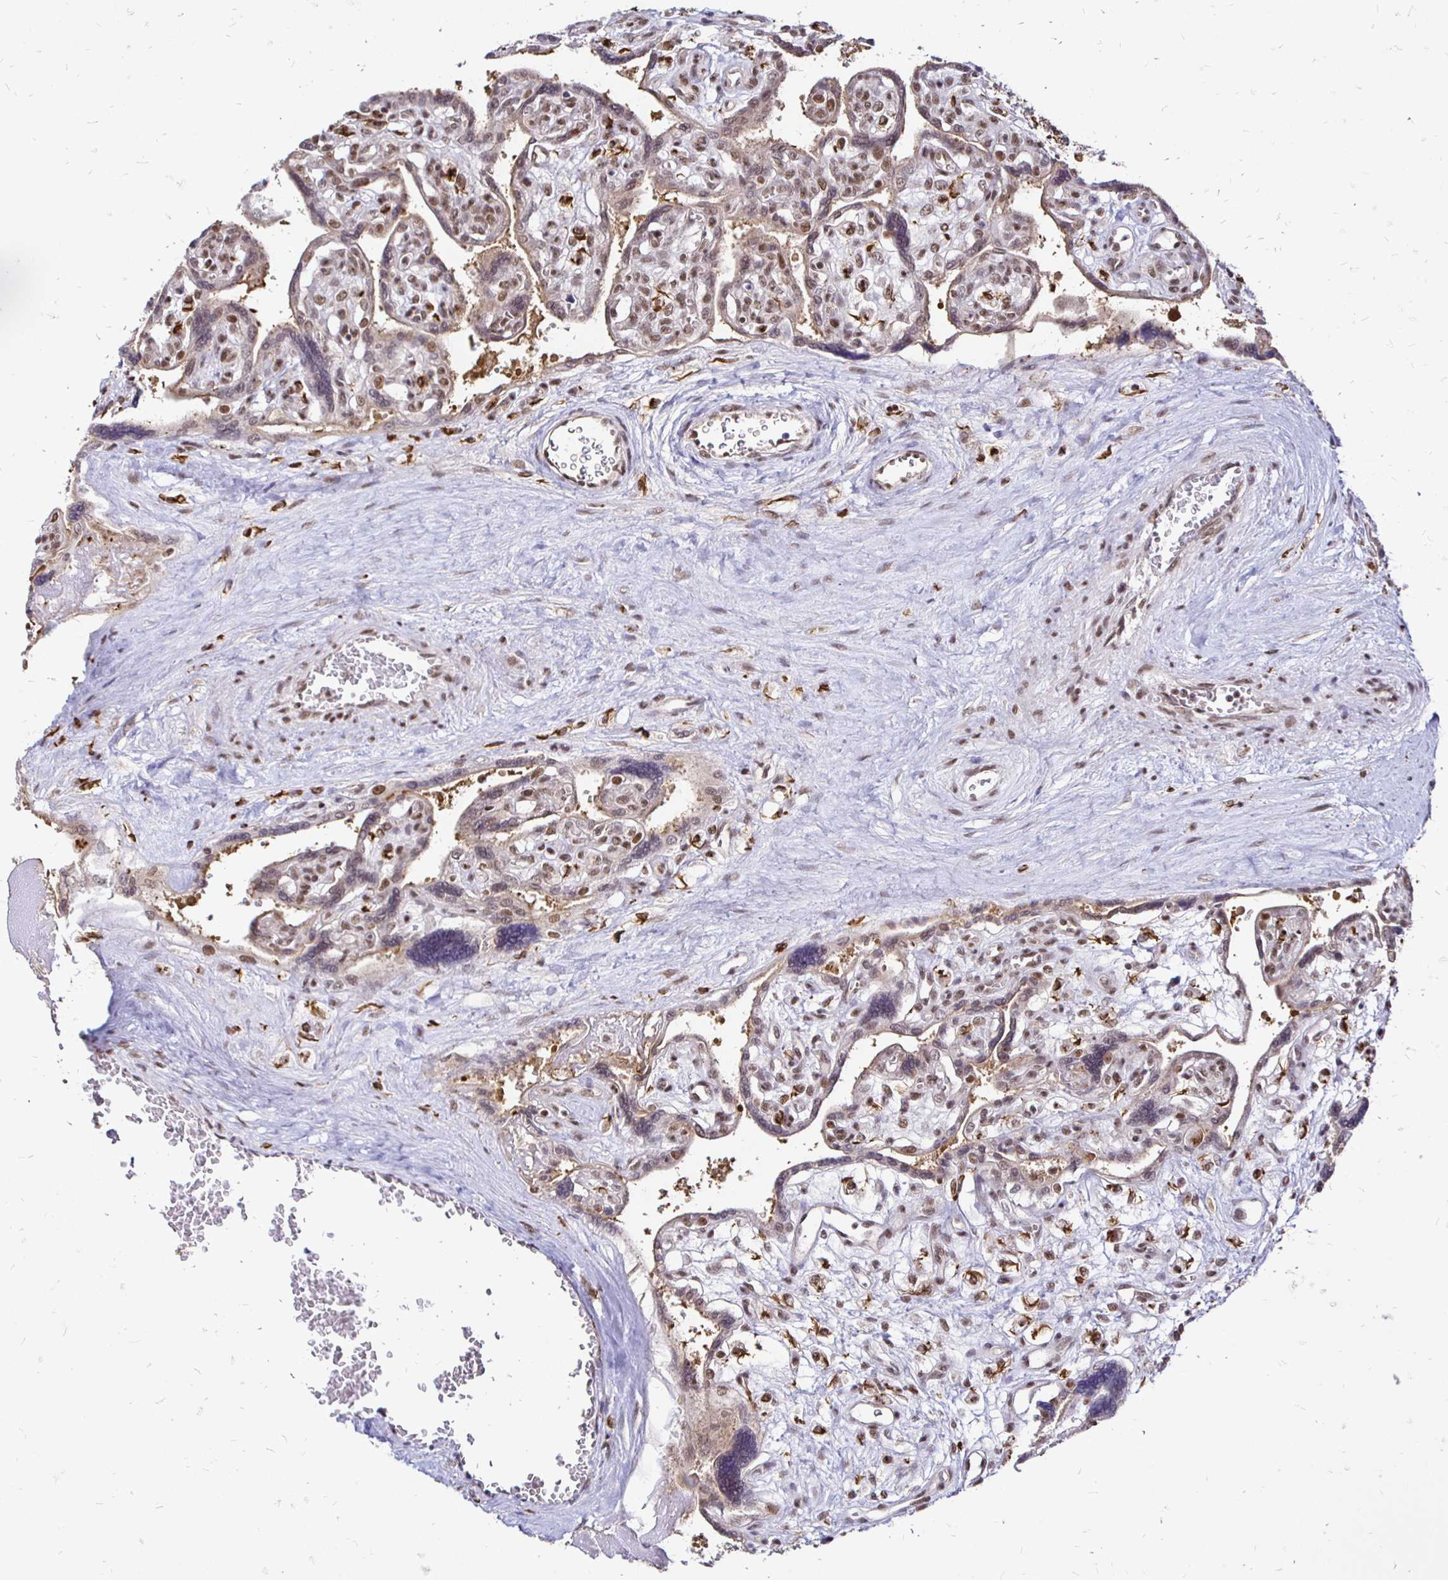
{"staining": {"intensity": "moderate", "quantity": "25%-75%", "location": "cytoplasmic/membranous,nuclear"}, "tissue": "placenta", "cell_type": "Trophoblastic cells", "image_type": "normal", "snomed": [{"axis": "morphology", "description": "Normal tissue, NOS"}, {"axis": "topography", "description": "Placenta"}], "caption": "An immunohistochemistry micrograph of unremarkable tissue is shown. Protein staining in brown highlights moderate cytoplasmic/membranous,nuclear positivity in placenta within trophoblastic cells. The protein of interest is stained brown, and the nuclei are stained in blue (DAB (3,3'-diaminobenzidine) IHC with brightfield microscopy, high magnification).", "gene": "SIN3A", "patient": {"sex": "female", "age": 39}}